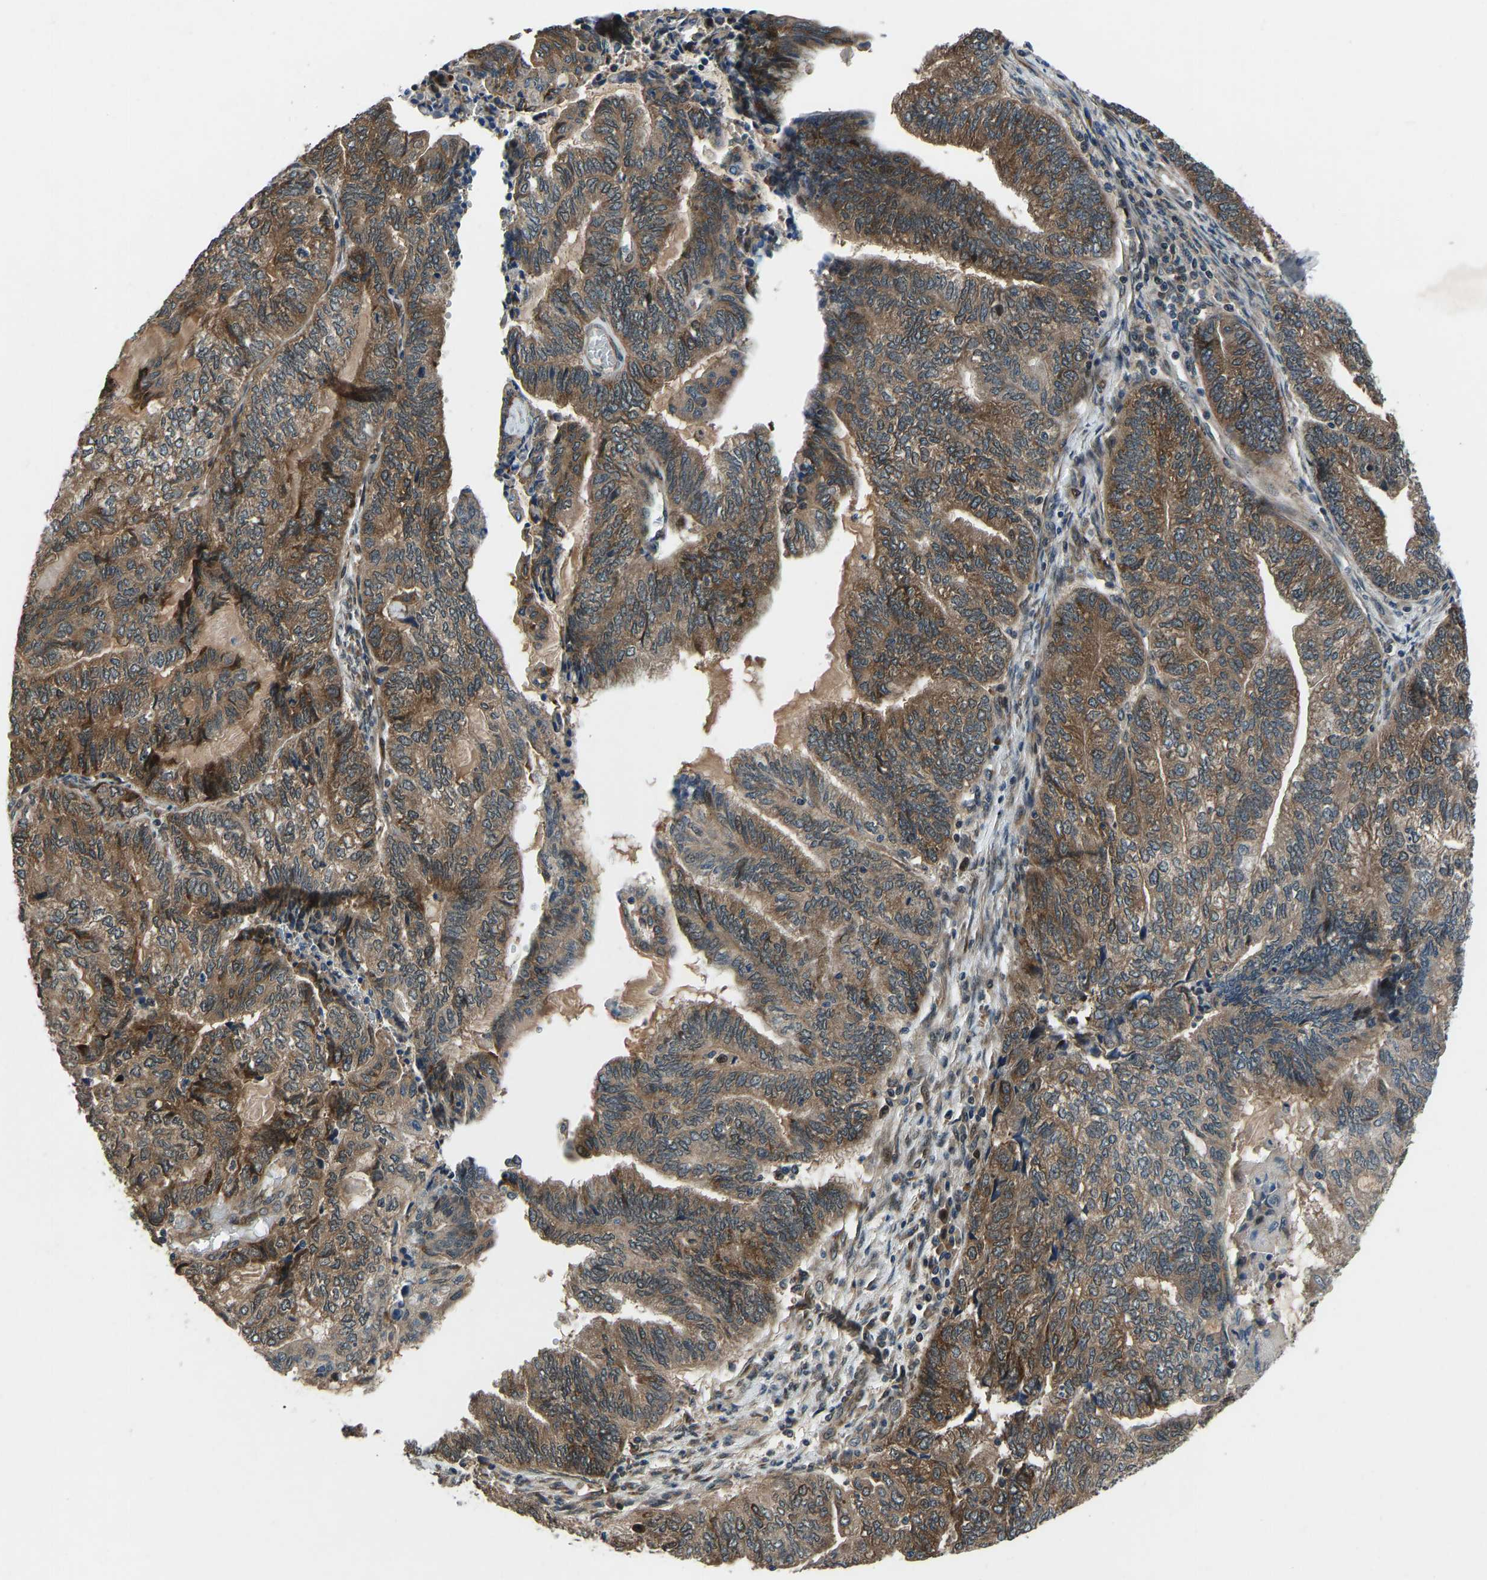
{"staining": {"intensity": "moderate", "quantity": ">75%", "location": "cytoplasmic/membranous"}, "tissue": "endometrial cancer", "cell_type": "Tumor cells", "image_type": "cancer", "snomed": [{"axis": "morphology", "description": "Adenocarcinoma, NOS"}, {"axis": "topography", "description": "Uterus"}, {"axis": "topography", "description": "Endometrium"}], "caption": "Endometrial cancer stained with DAB (3,3'-diaminobenzidine) immunohistochemistry (IHC) exhibits medium levels of moderate cytoplasmic/membranous positivity in about >75% of tumor cells. The staining was performed using DAB to visualize the protein expression in brown, while the nuclei were stained in blue with hematoxylin (Magnification: 20x).", "gene": "RLIM", "patient": {"sex": "female", "age": 70}}